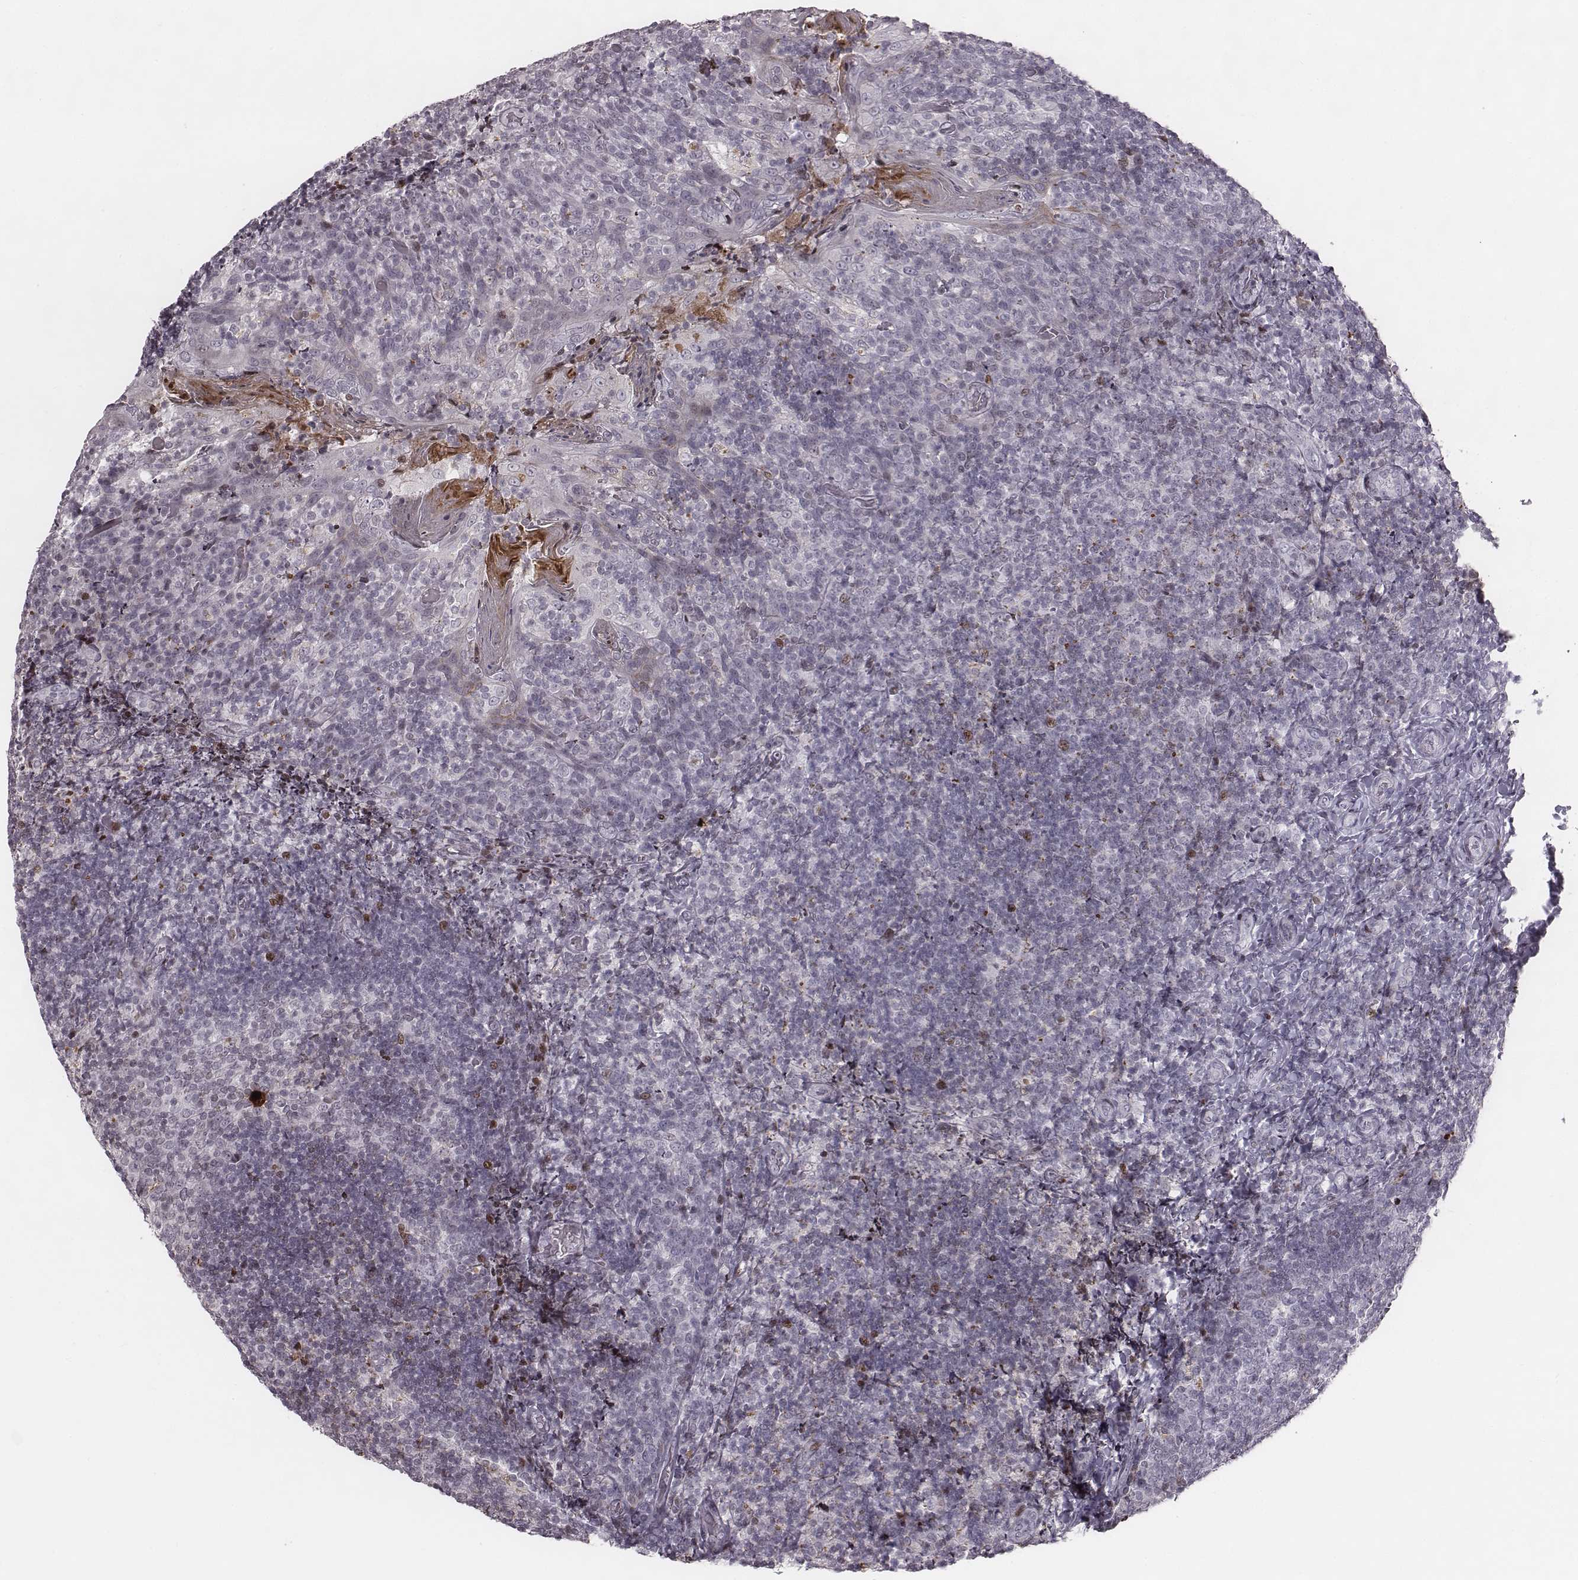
{"staining": {"intensity": "negative", "quantity": "none", "location": "none"}, "tissue": "tonsil", "cell_type": "Germinal center cells", "image_type": "normal", "snomed": [{"axis": "morphology", "description": "Normal tissue, NOS"}, {"axis": "topography", "description": "Tonsil"}], "caption": "This is an immunohistochemistry photomicrograph of normal tonsil. There is no positivity in germinal center cells.", "gene": "NDC1", "patient": {"sex": "female", "age": 10}}